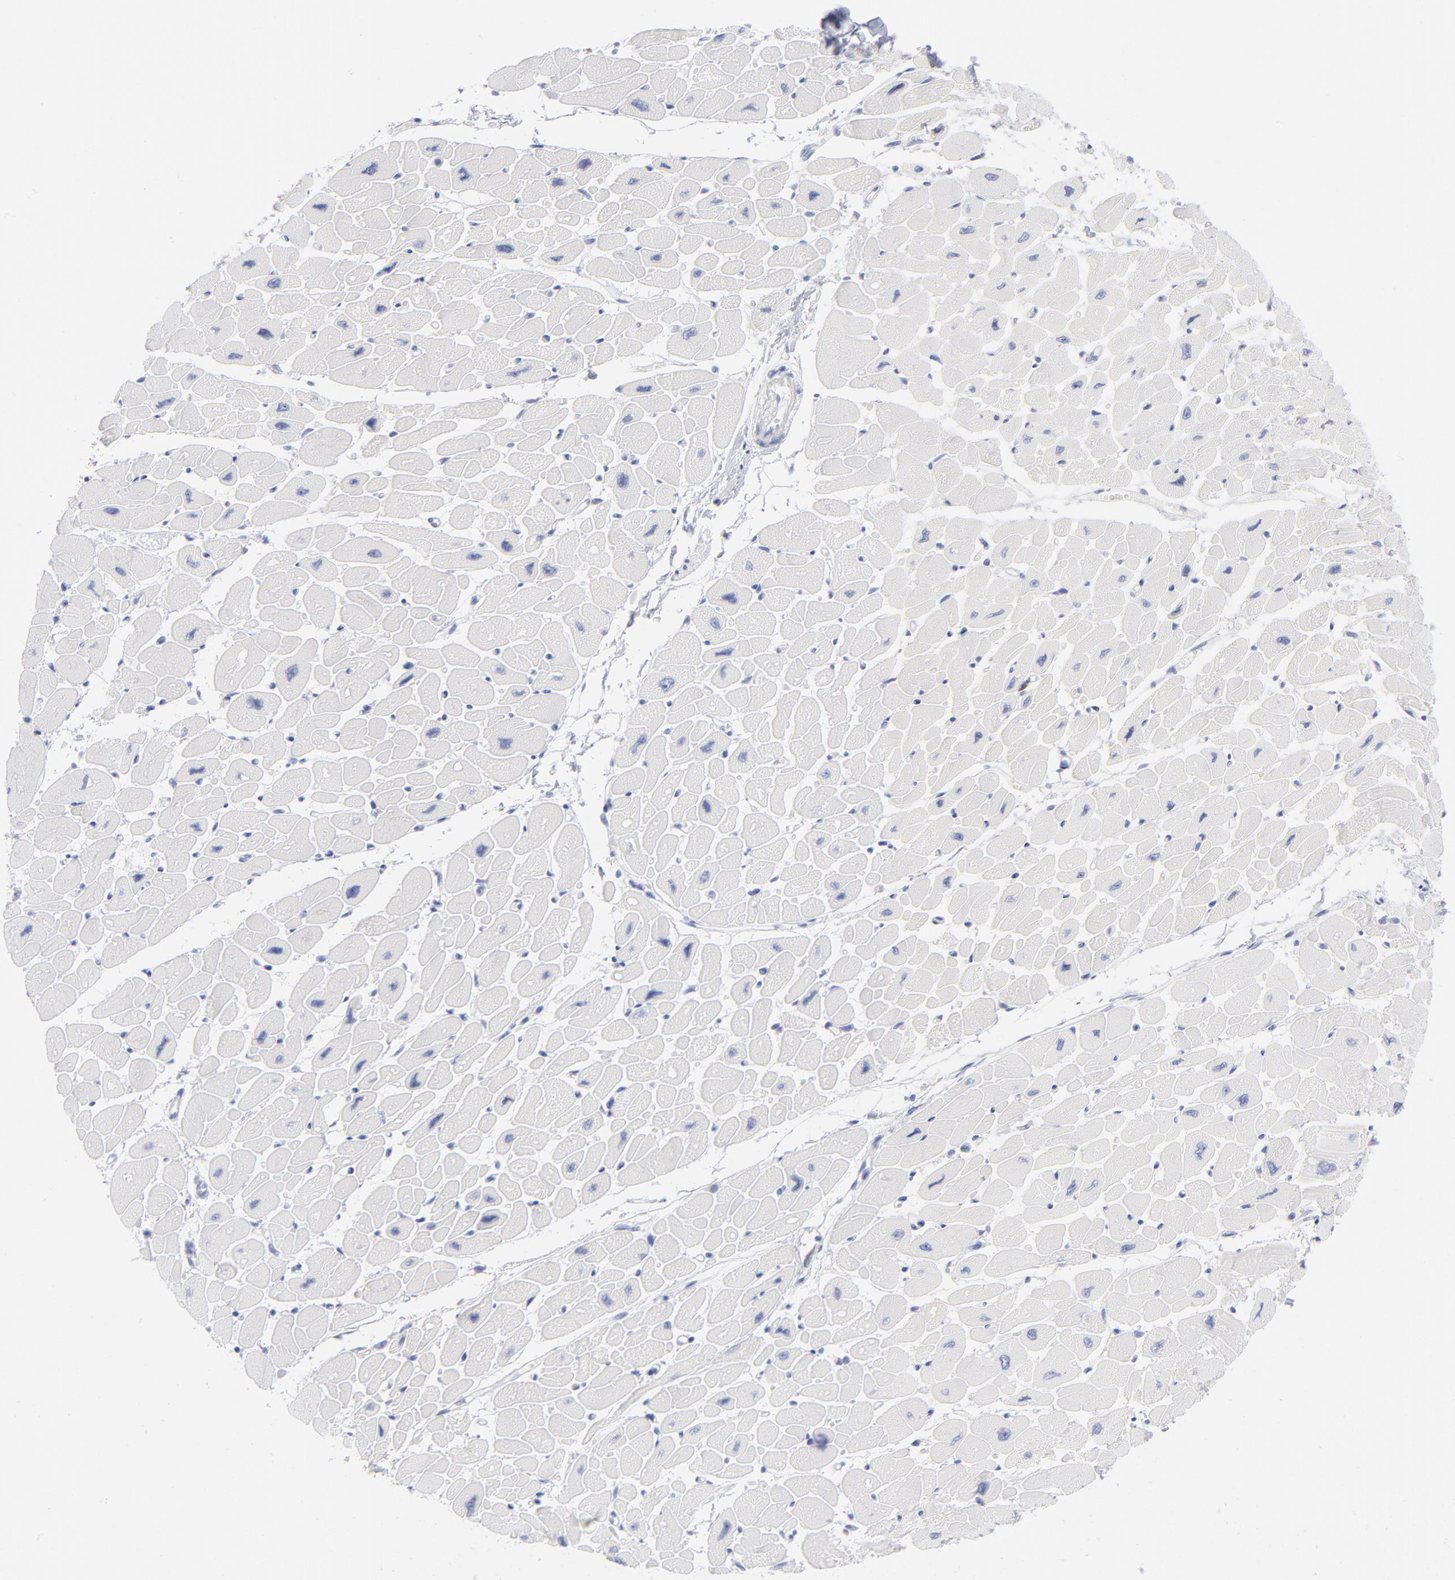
{"staining": {"intensity": "negative", "quantity": "none", "location": "none"}, "tissue": "heart muscle", "cell_type": "Cardiomyocytes", "image_type": "normal", "snomed": [{"axis": "morphology", "description": "Normal tissue, NOS"}, {"axis": "topography", "description": "Heart"}], "caption": "A photomicrograph of human heart muscle is negative for staining in cardiomyocytes. The staining was performed using DAB to visualize the protein expression in brown, while the nuclei were stained in blue with hematoxylin (Magnification: 20x).", "gene": "CCNB1", "patient": {"sex": "female", "age": 54}}